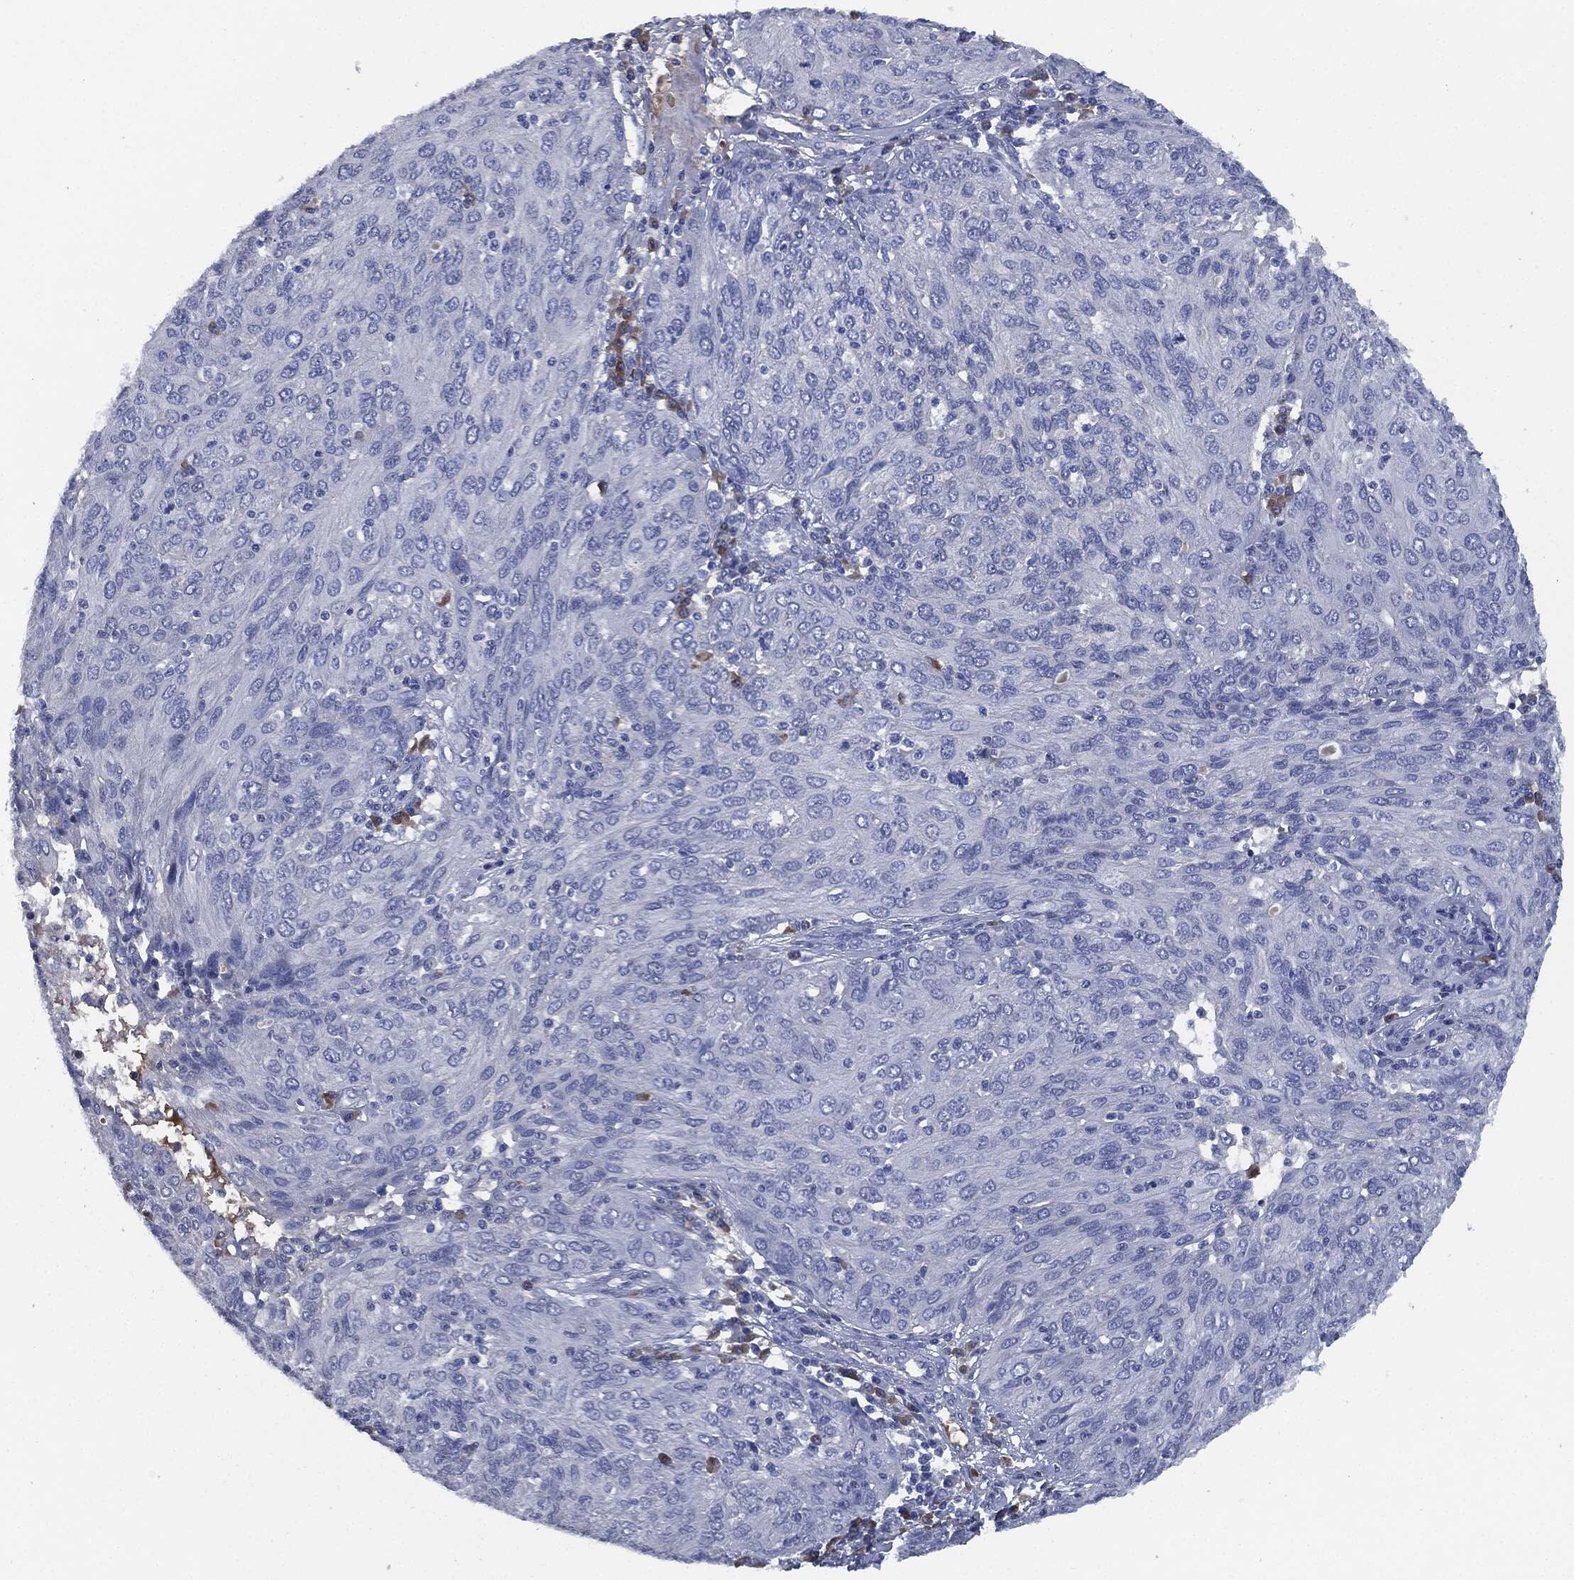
{"staining": {"intensity": "negative", "quantity": "none", "location": "none"}, "tissue": "ovarian cancer", "cell_type": "Tumor cells", "image_type": "cancer", "snomed": [{"axis": "morphology", "description": "Carcinoma, endometroid"}, {"axis": "topography", "description": "Ovary"}], "caption": "Immunohistochemical staining of ovarian cancer (endometroid carcinoma) reveals no significant expression in tumor cells. (DAB (3,3'-diaminobenzidine) immunohistochemistry (IHC), high magnification).", "gene": "SIGLEC7", "patient": {"sex": "female", "age": 50}}